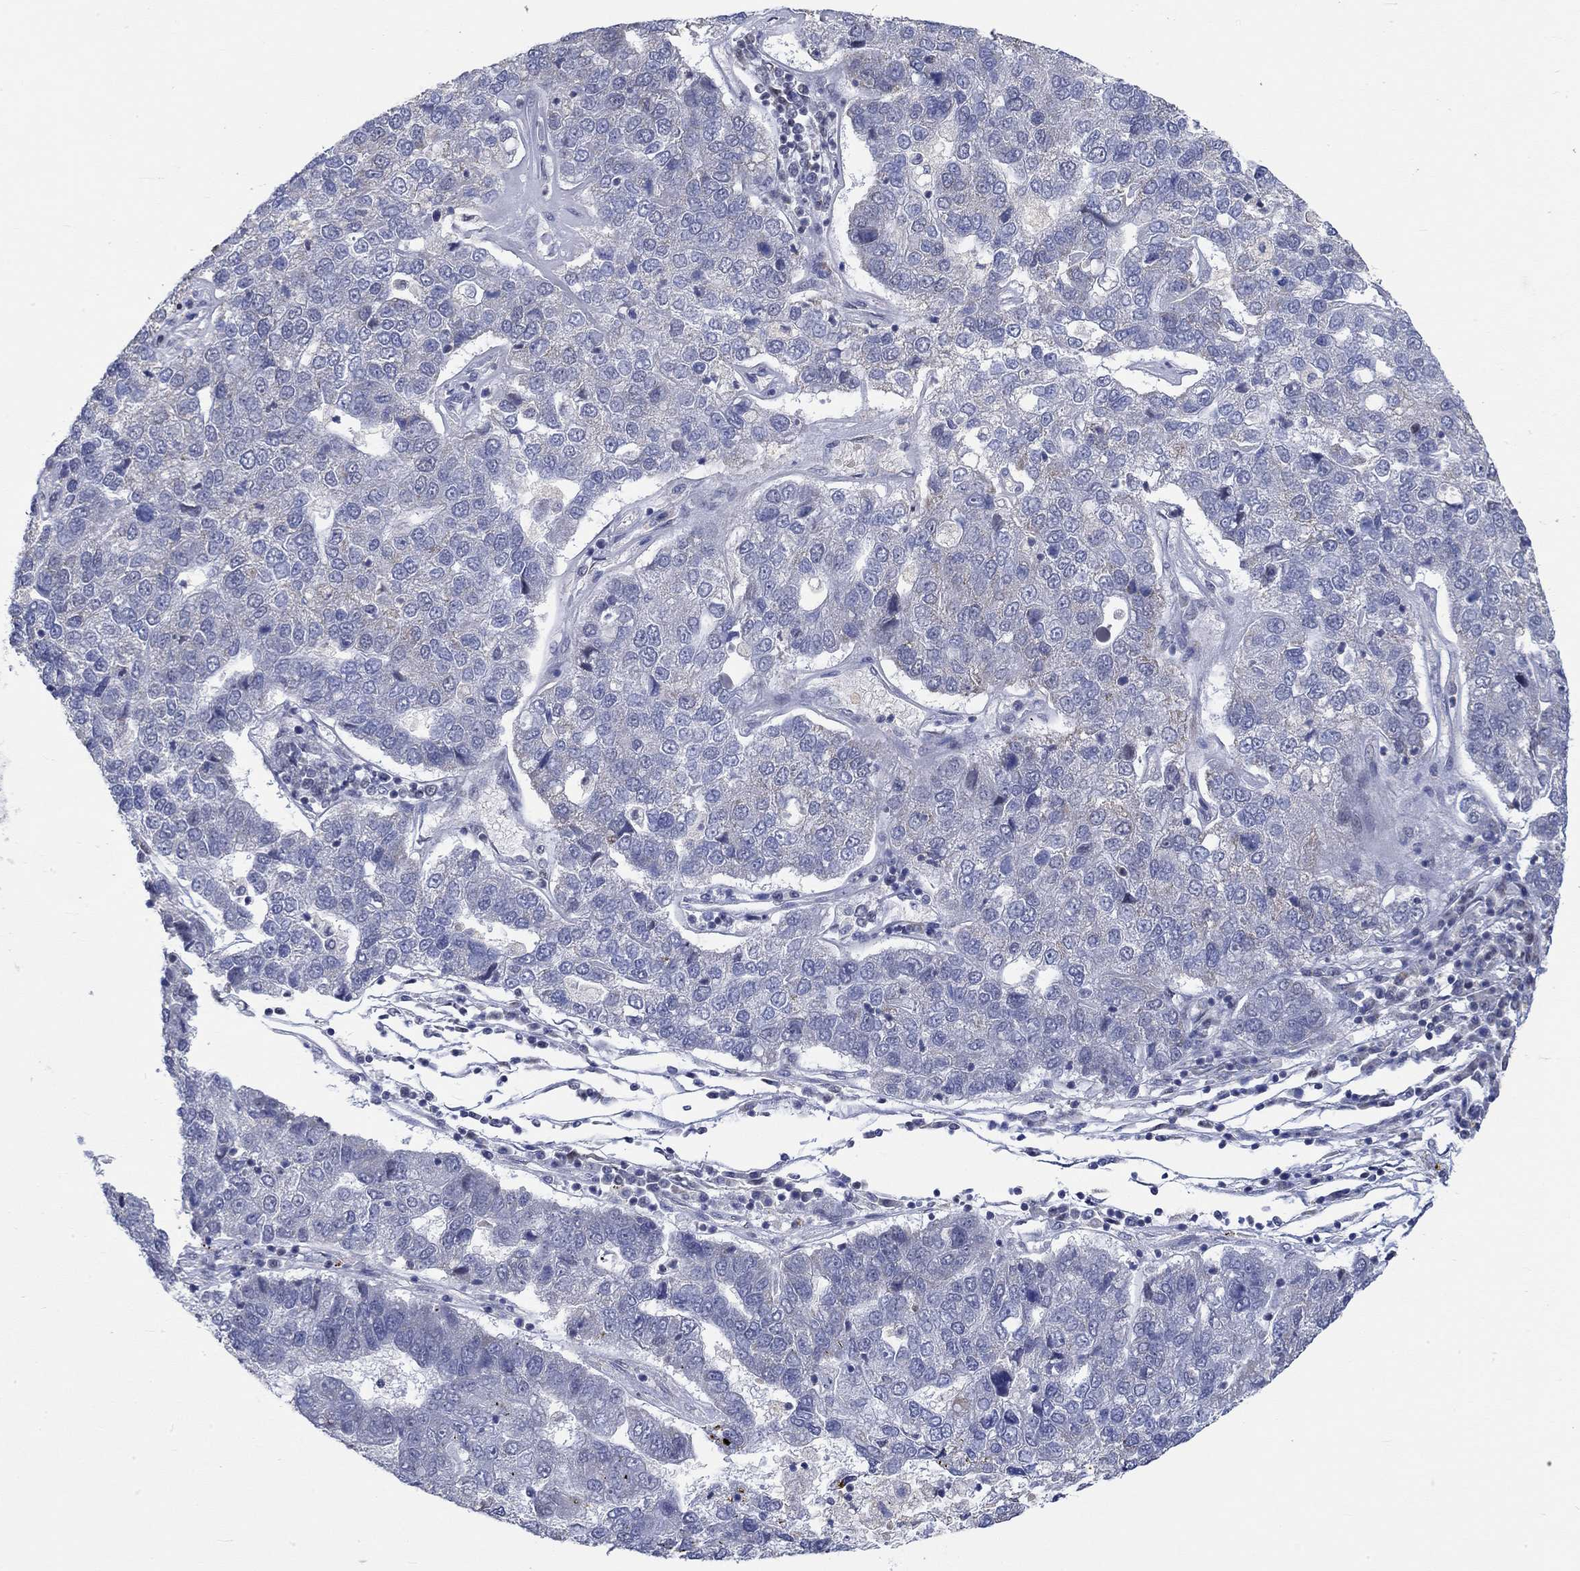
{"staining": {"intensity": "weak", "quantity": "<25%", "location": "cytoplasmic/membranous"}, "tissue": "pancreatic cancer", "cell_type": "Tumor cells", "image_type": "cancer", "snomed": [{"axis": "morphology", "description": "Adenocarcinoma, NOS"}, {"axis": "topography", "description": "Pancreas"}], "caption": "The immunohistochemistry (IHC) histopathology image has no significant staining in tumor cells of pancreatic adenocarcinoma tissue.", "gene": "WASF1", "patient": {"sex": "female", "age": 61}}